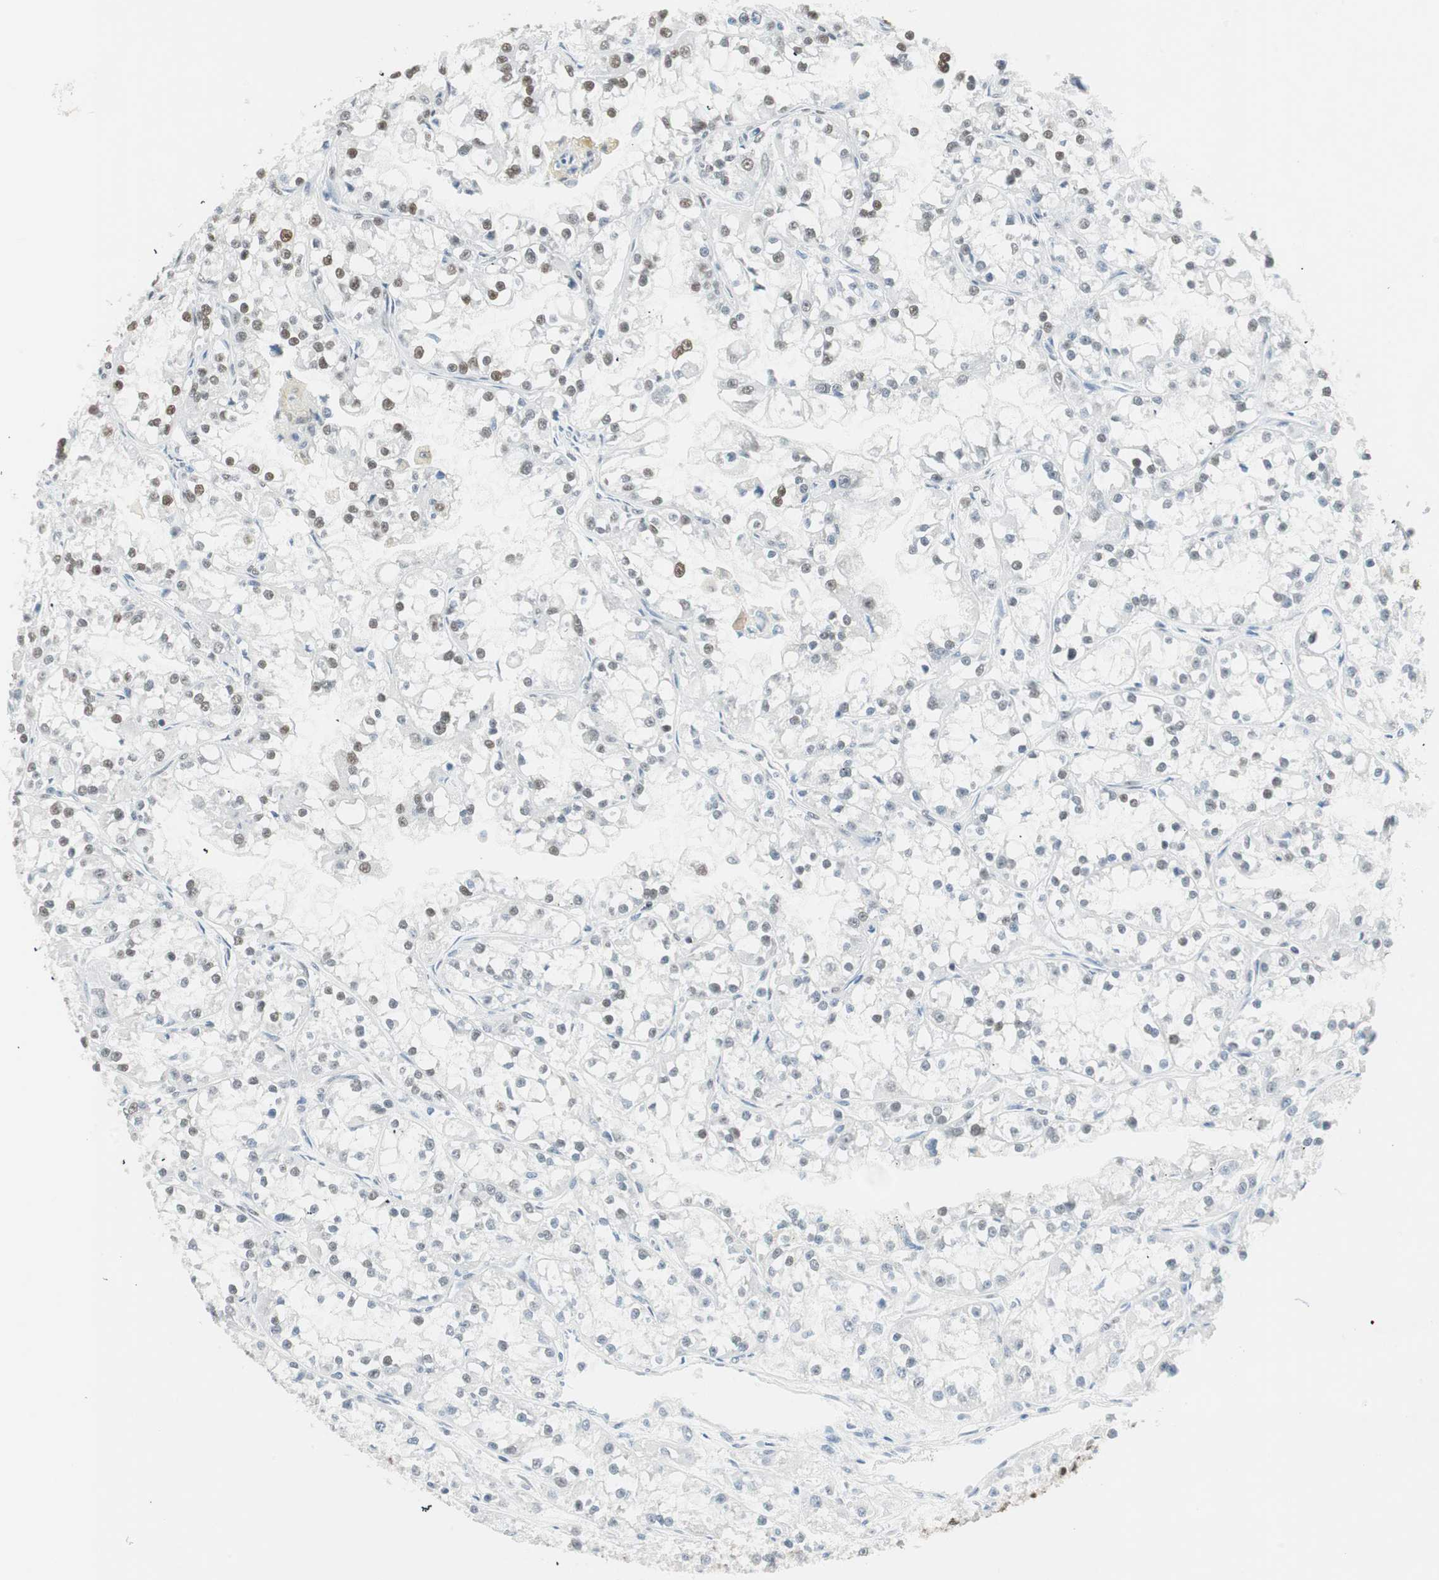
{"staining": {"intensity": "weak", "quantity": ">75%", "location": "nuclear"}, "tissue": "renal cancer", "cell_type": "Tumor cells", "image_type": "cancer", "snomed": [{"axis": "morphology", "description": "Adenocarcinoma, NOS"}, {"axis": "topography", "description": "Kidney"}], "caption": "Weak nuclear protein expression is appreciated in approximately >75% of tumor cells in renal adenocarcinoma.", "gene": "ZBTB17", "patient": {"sex": "female", "age": 52}}